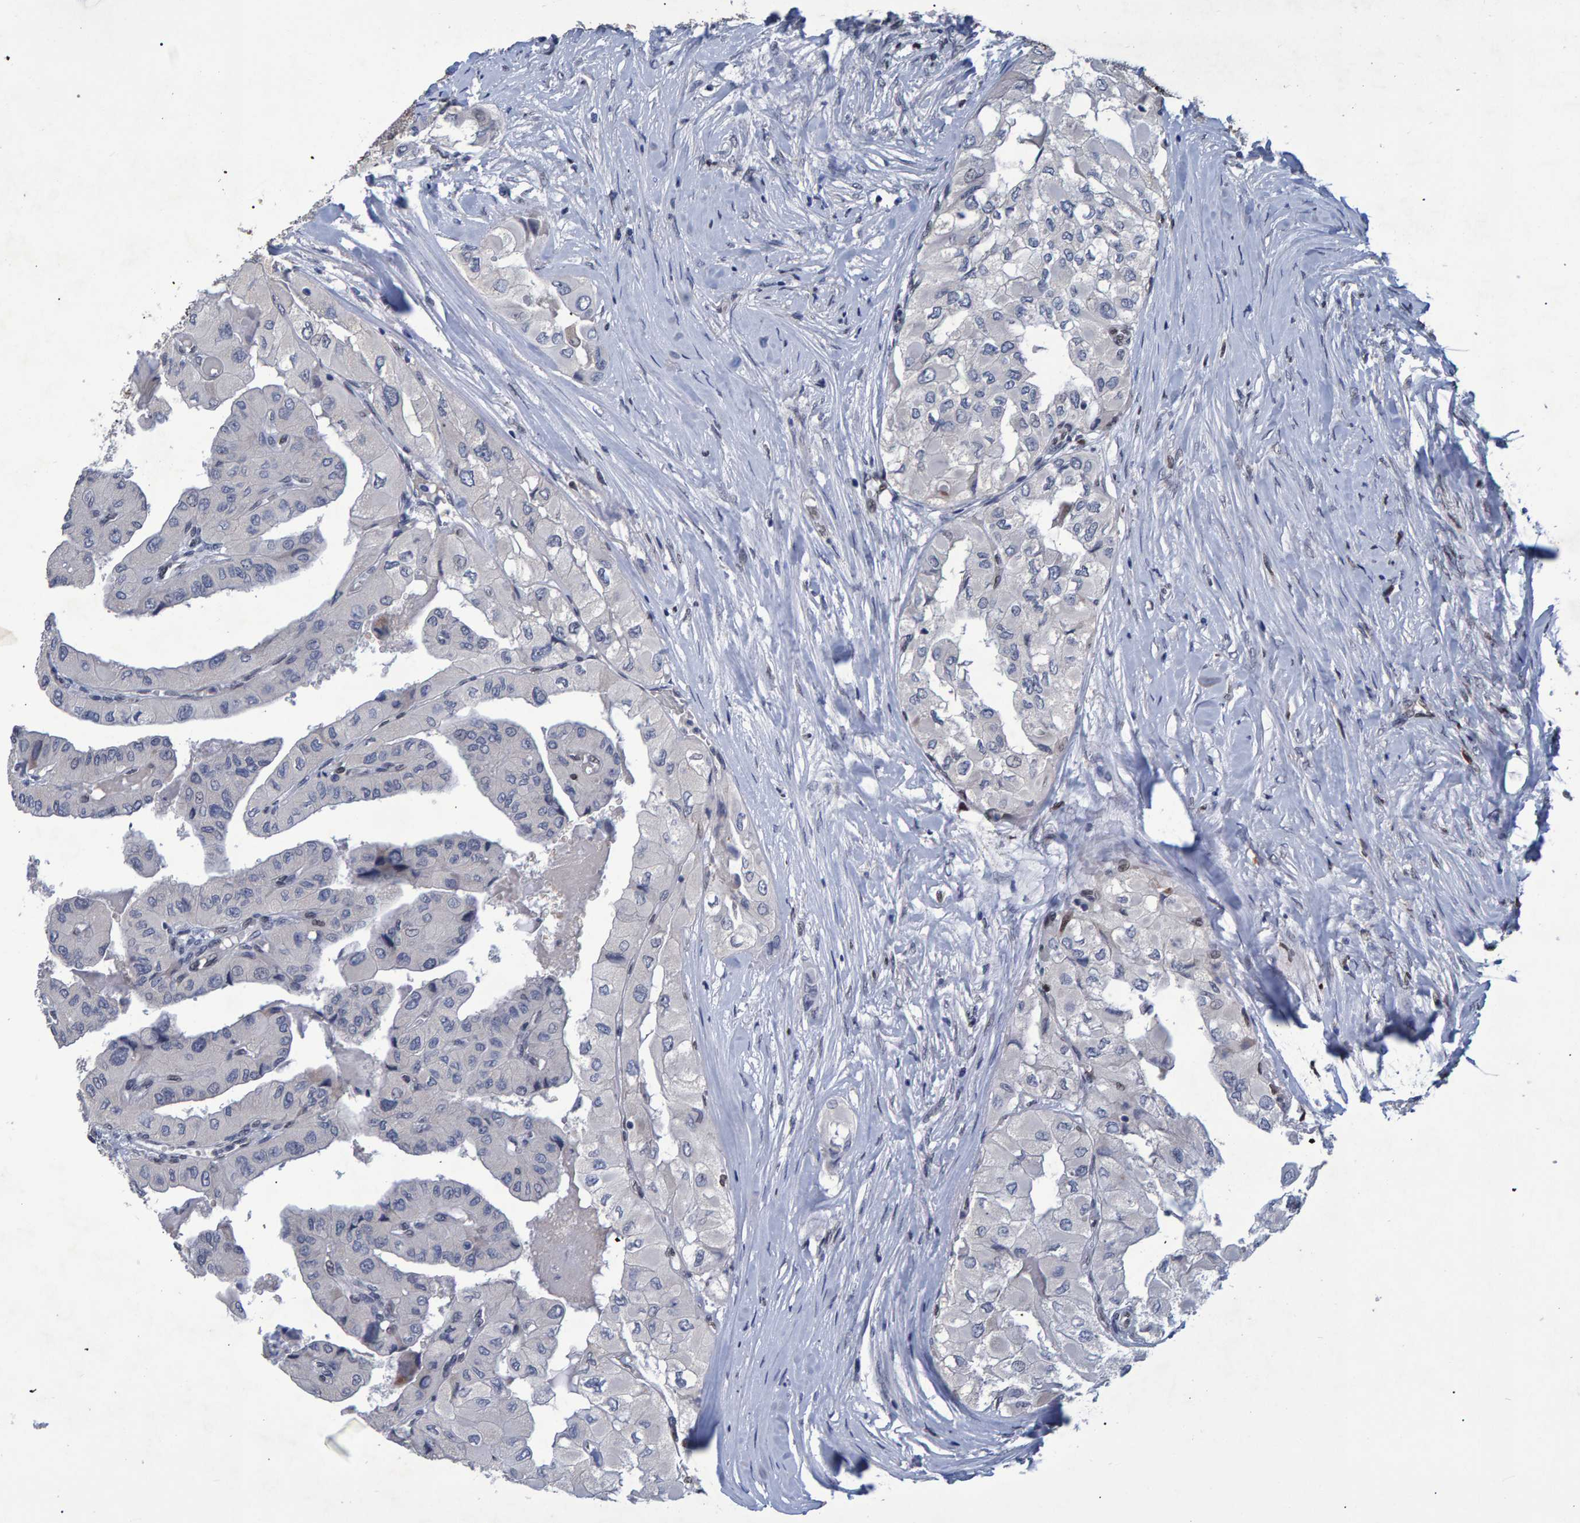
{"staining": {"intensity": "negative", "quantity": "none", "location": "none"}, "tissue": "thyroid cancer", "cell_type": "Tumor cells", "image_type": "cancer", "snomed": [{"axis": "morphology", "description": "Papillary adenocarcinoma, NOS"}, {"axis": "topography", "description": "Thyroid gland"}], "caption": "Immunohistochemical staining of human thyroid cancer (papillary adenocarcinoma) exhibits no significant staining in tumor cells.", "gene": "QKI", "patient": {"sex": "female", "age": 59}}